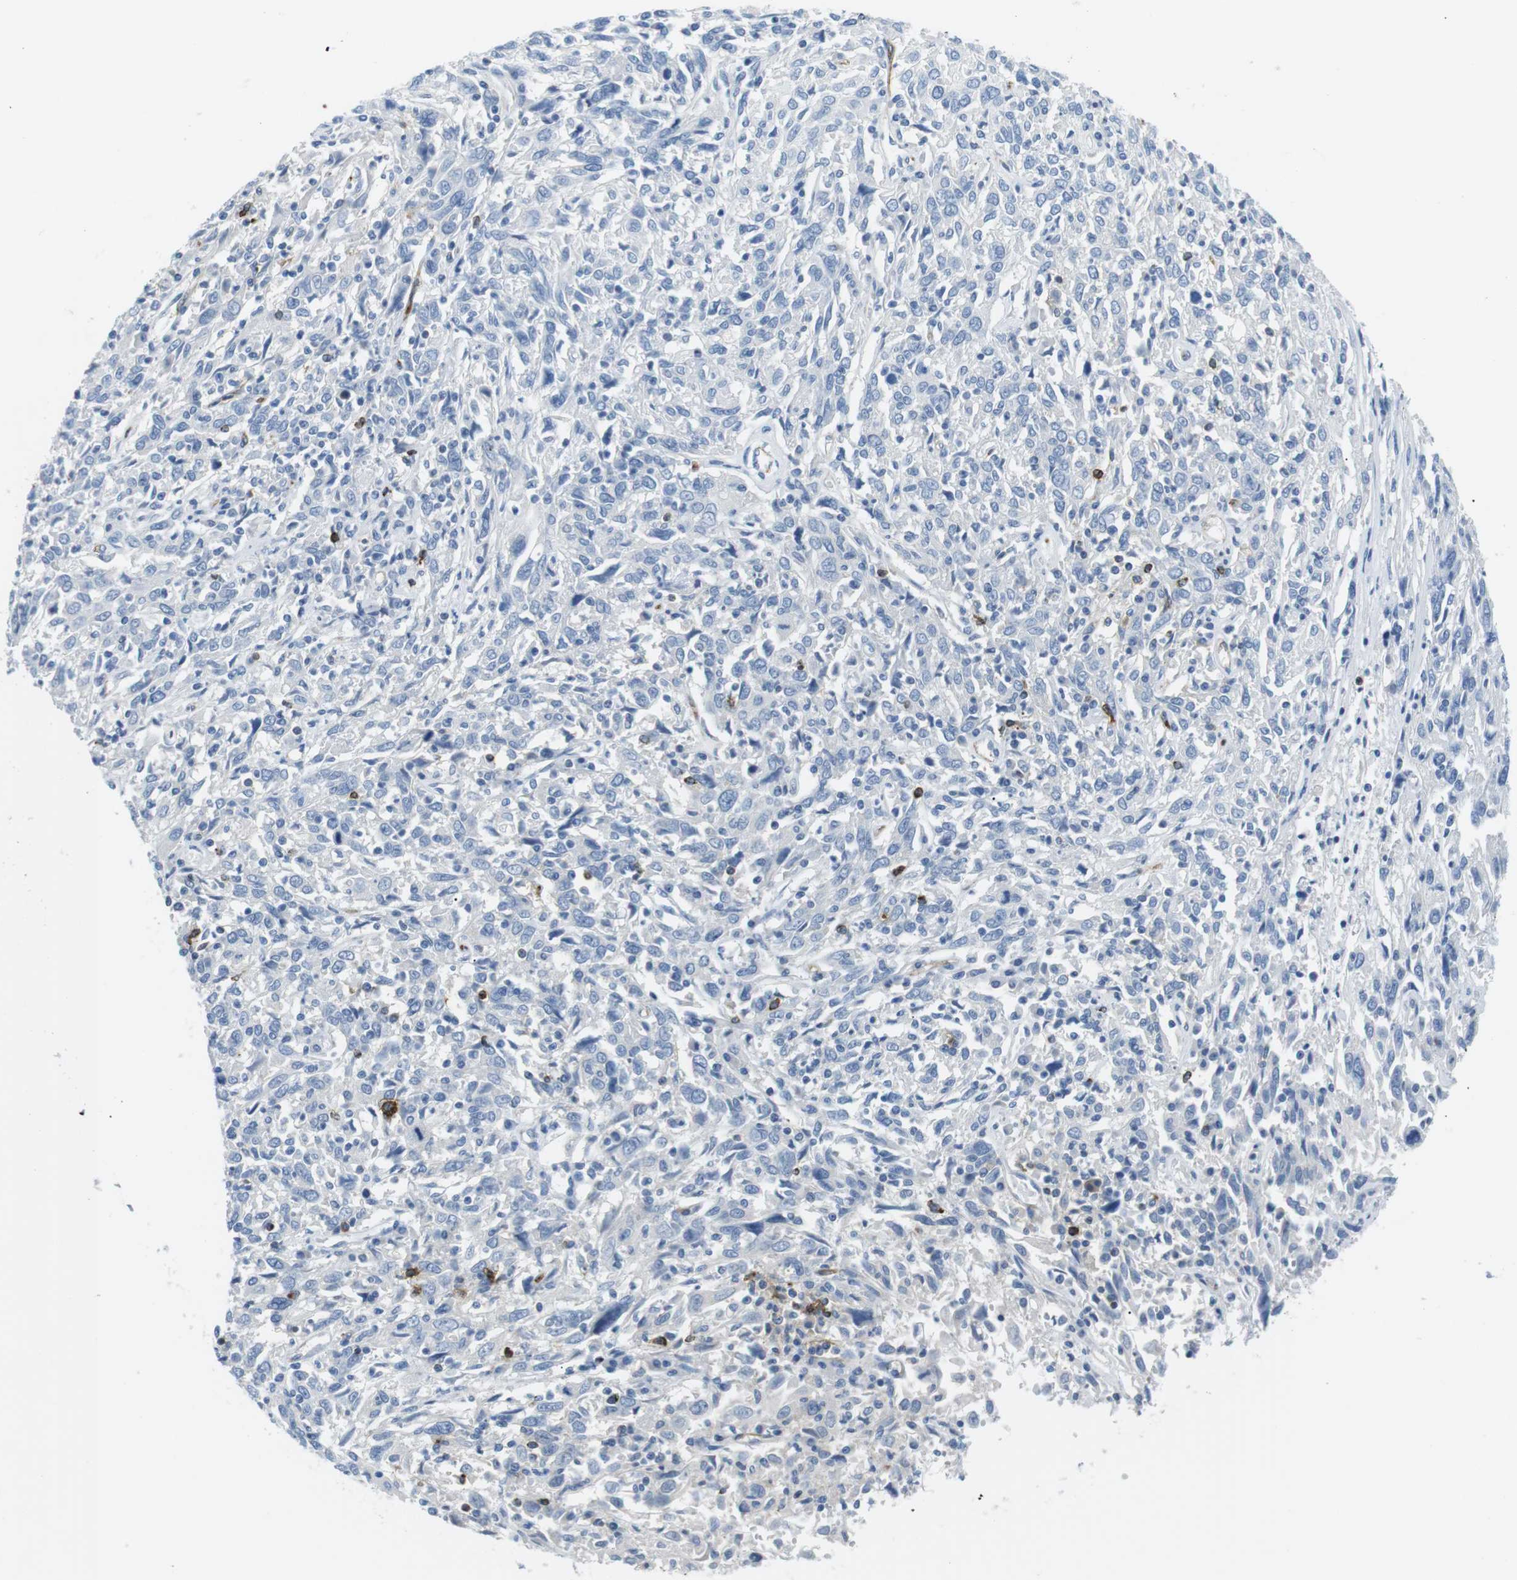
{"staining": {"intensity": "negative", "quantity": "none", "location": "none"}, "tissue": "cervical cancer", "cell_type": "Tumor cells", "image_type": "cancer", "snomed": [{"axis": "morphology", "description": "Squamous cell carcinoma, NOS"}, {"axis": "topography", "description": "Cervix"}], "caption": "This is a micrograph of immunohistochemistry staining of cervical cancer (squamous cell carcinoma), which shows no staining in tumor cells. (DAB (3,3'-diaminobenzidine) immunohistochemistry, high magnification).", "gene": "TNFRSF4", "patient": {"sex": "female", "age": 46}}